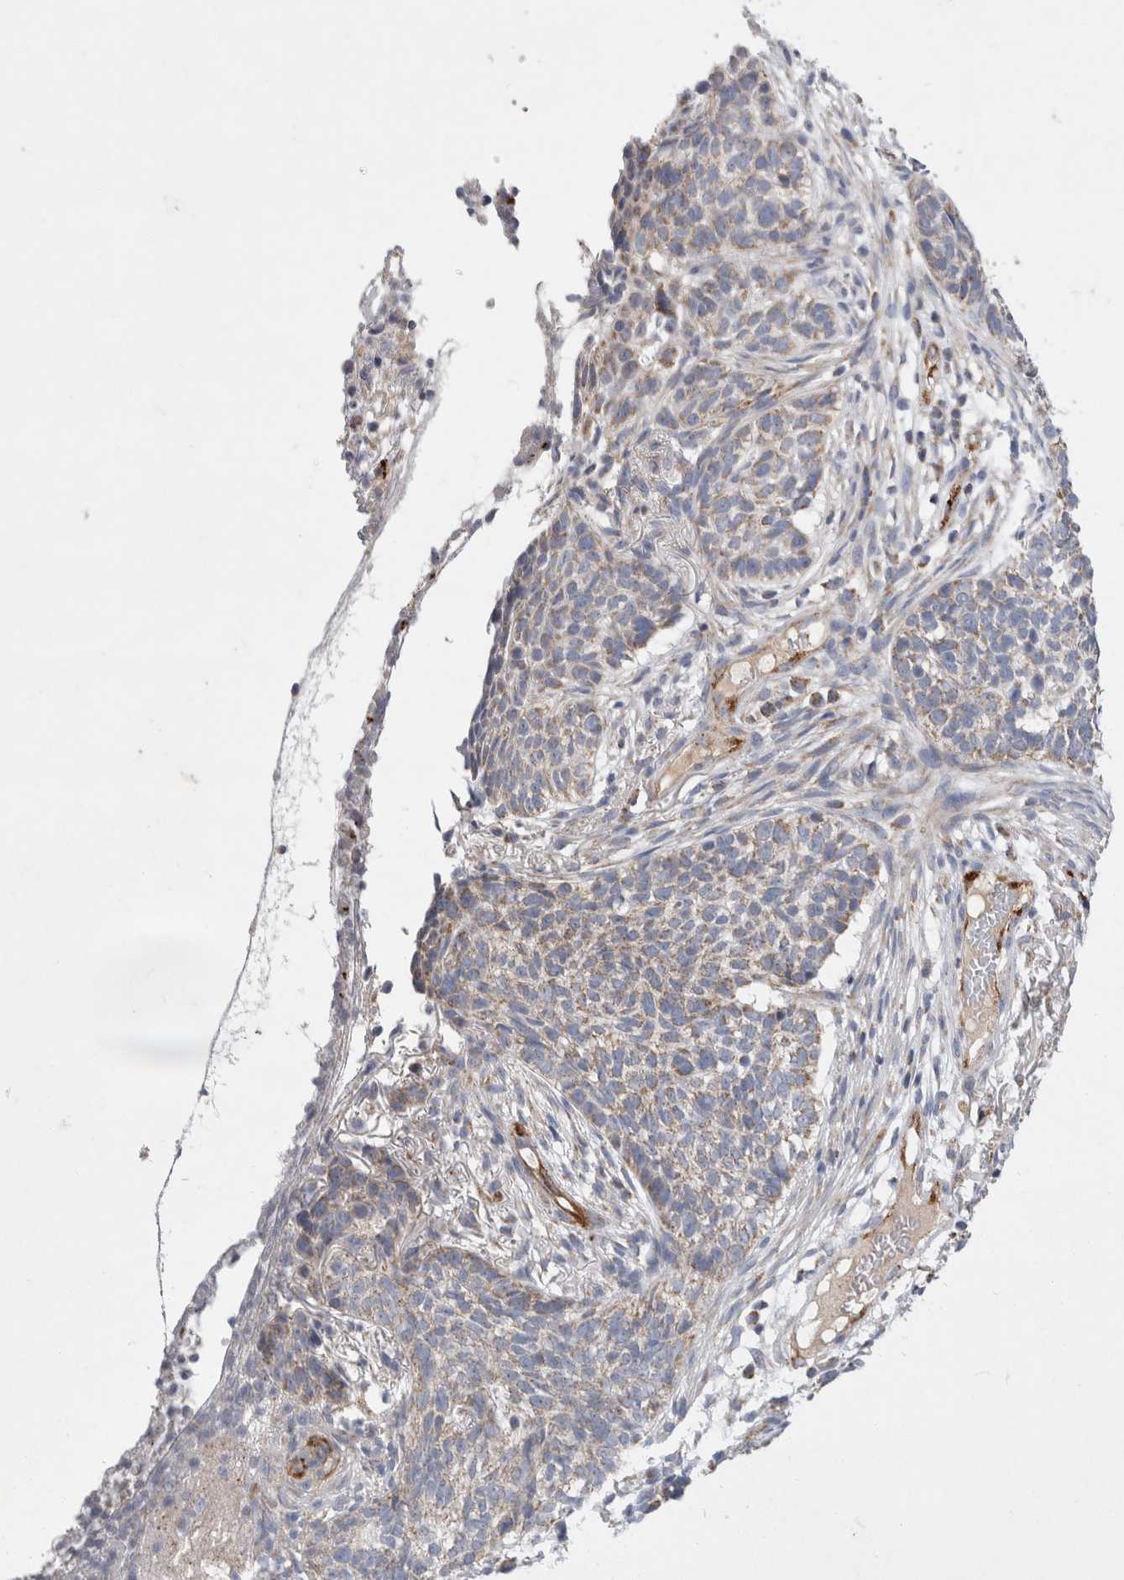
{"staining": {"intensity": "weak", "quantity": ">75%", "location": "cytoplasmic/membranous"}, "tissue": "skin cancer", "cell_type": "Tumor cells", "image_type": "cancer", "snomed": [{"axis": "morphology", "description": "Basal cell carcinoma"}, {"axis": "topography", "description": "Skin"}], "caption": "Immunohistochemical staining of skin basal cell carcinoma exhibits weak cytoplasmic/membranous protein positivity in approximately >75% of tumor cells. (Stains: DAB in brown, nuclei in blue, Microscopy: brightfield microscopy at high magnification).", "gene": "IARS2", "patient": {"sex": "male", "age": 85}}